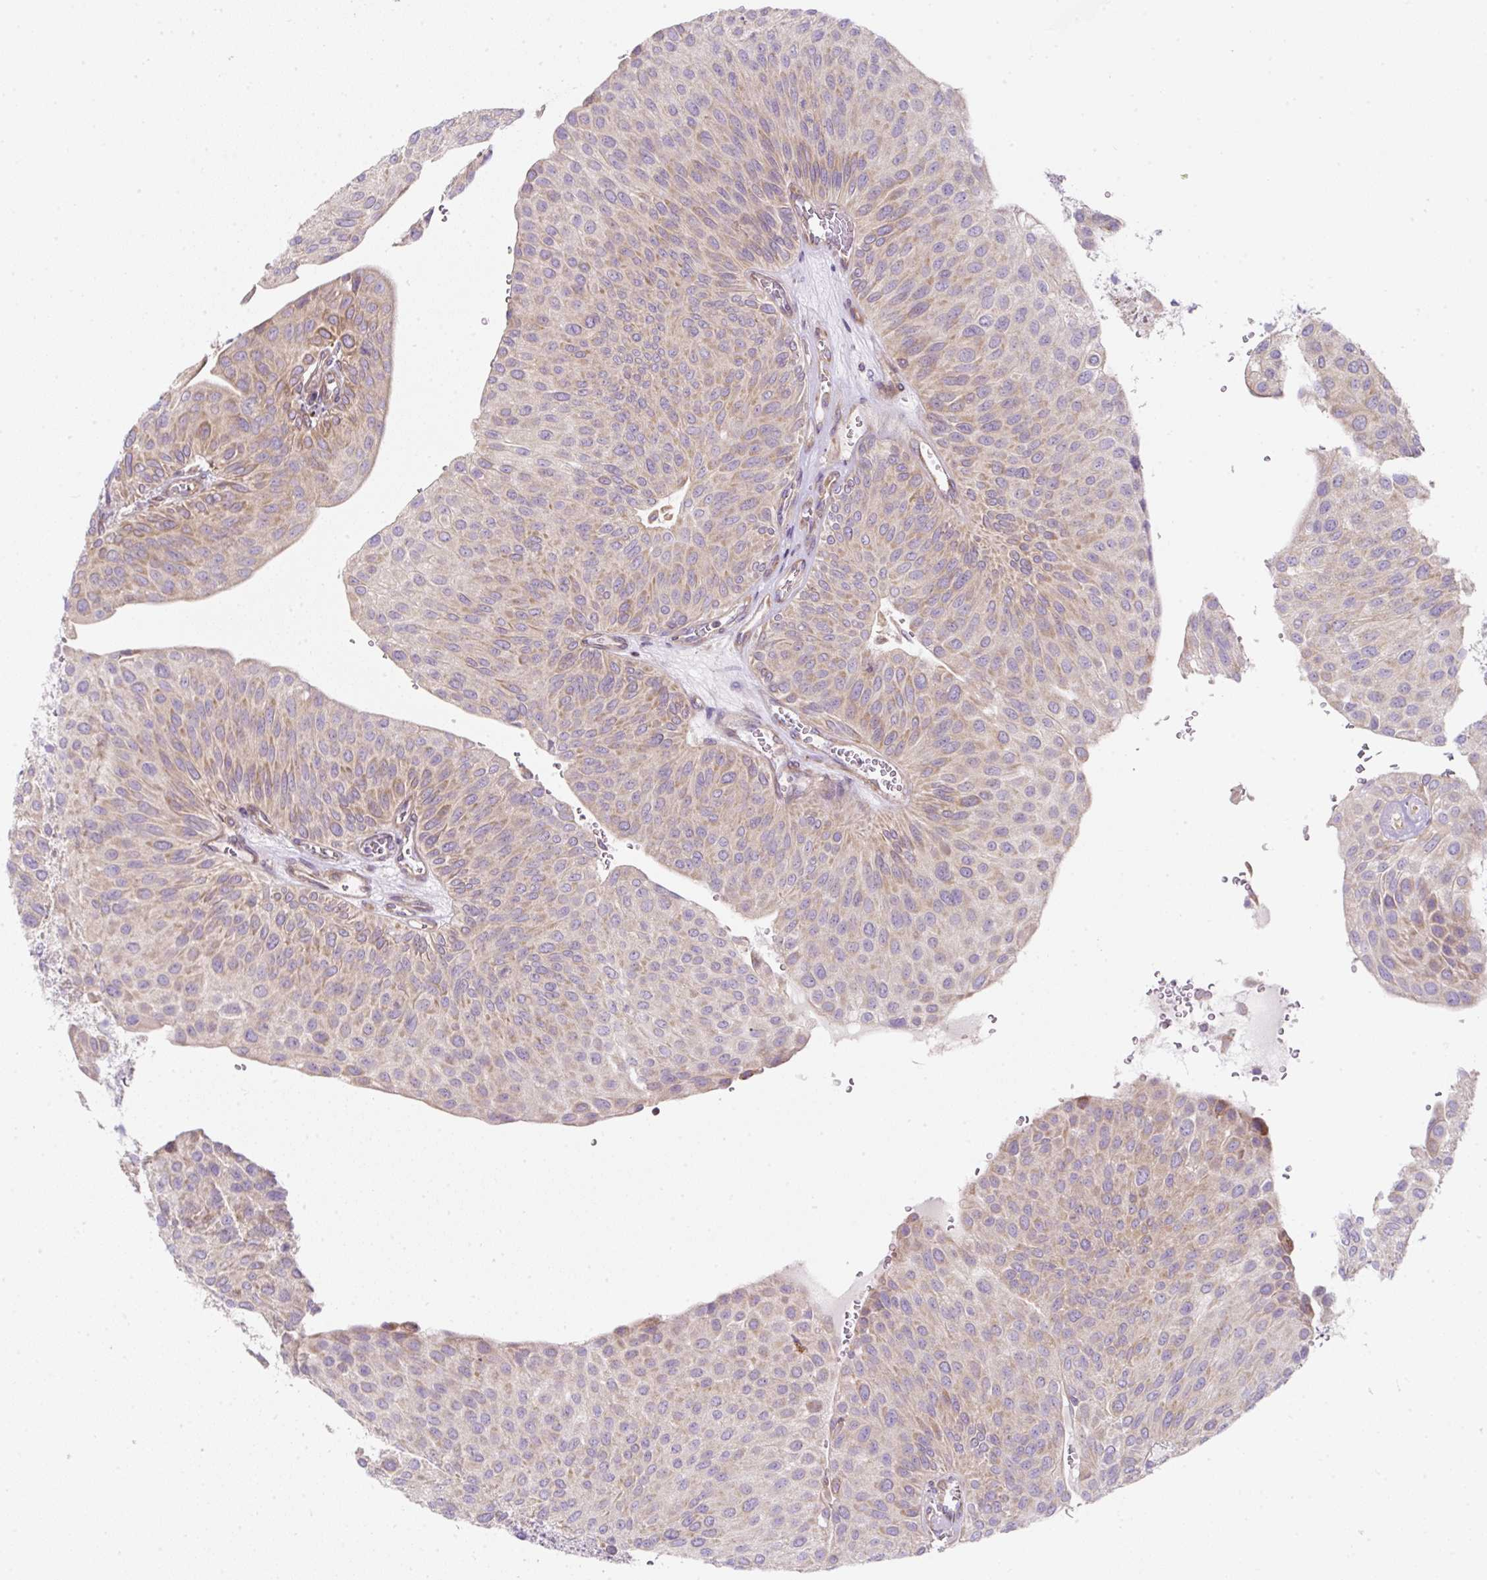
{"staining": {"intensity": "moderate", "quantity": "<25%", "location": "cytoplasmic/membranous"}, "tissue": "urothelial cancer", "cell_type": "Tumor cells", "image_type": "cancer", "snomed": [{"axis": "morphology", "description": "Urothelial carcinoma, NOS"}, {"axis": "topography", "description": "Urinary bladder"}], "caption": "Immunohistochemical staining of human transitional cell carcinoma exhibits low levels of moderate cytoplasmic/membranous protein staining in approximately <25% of tumor cells.", "gene": "ERAP2", "patient": {"sex": "male", "age": 67}}